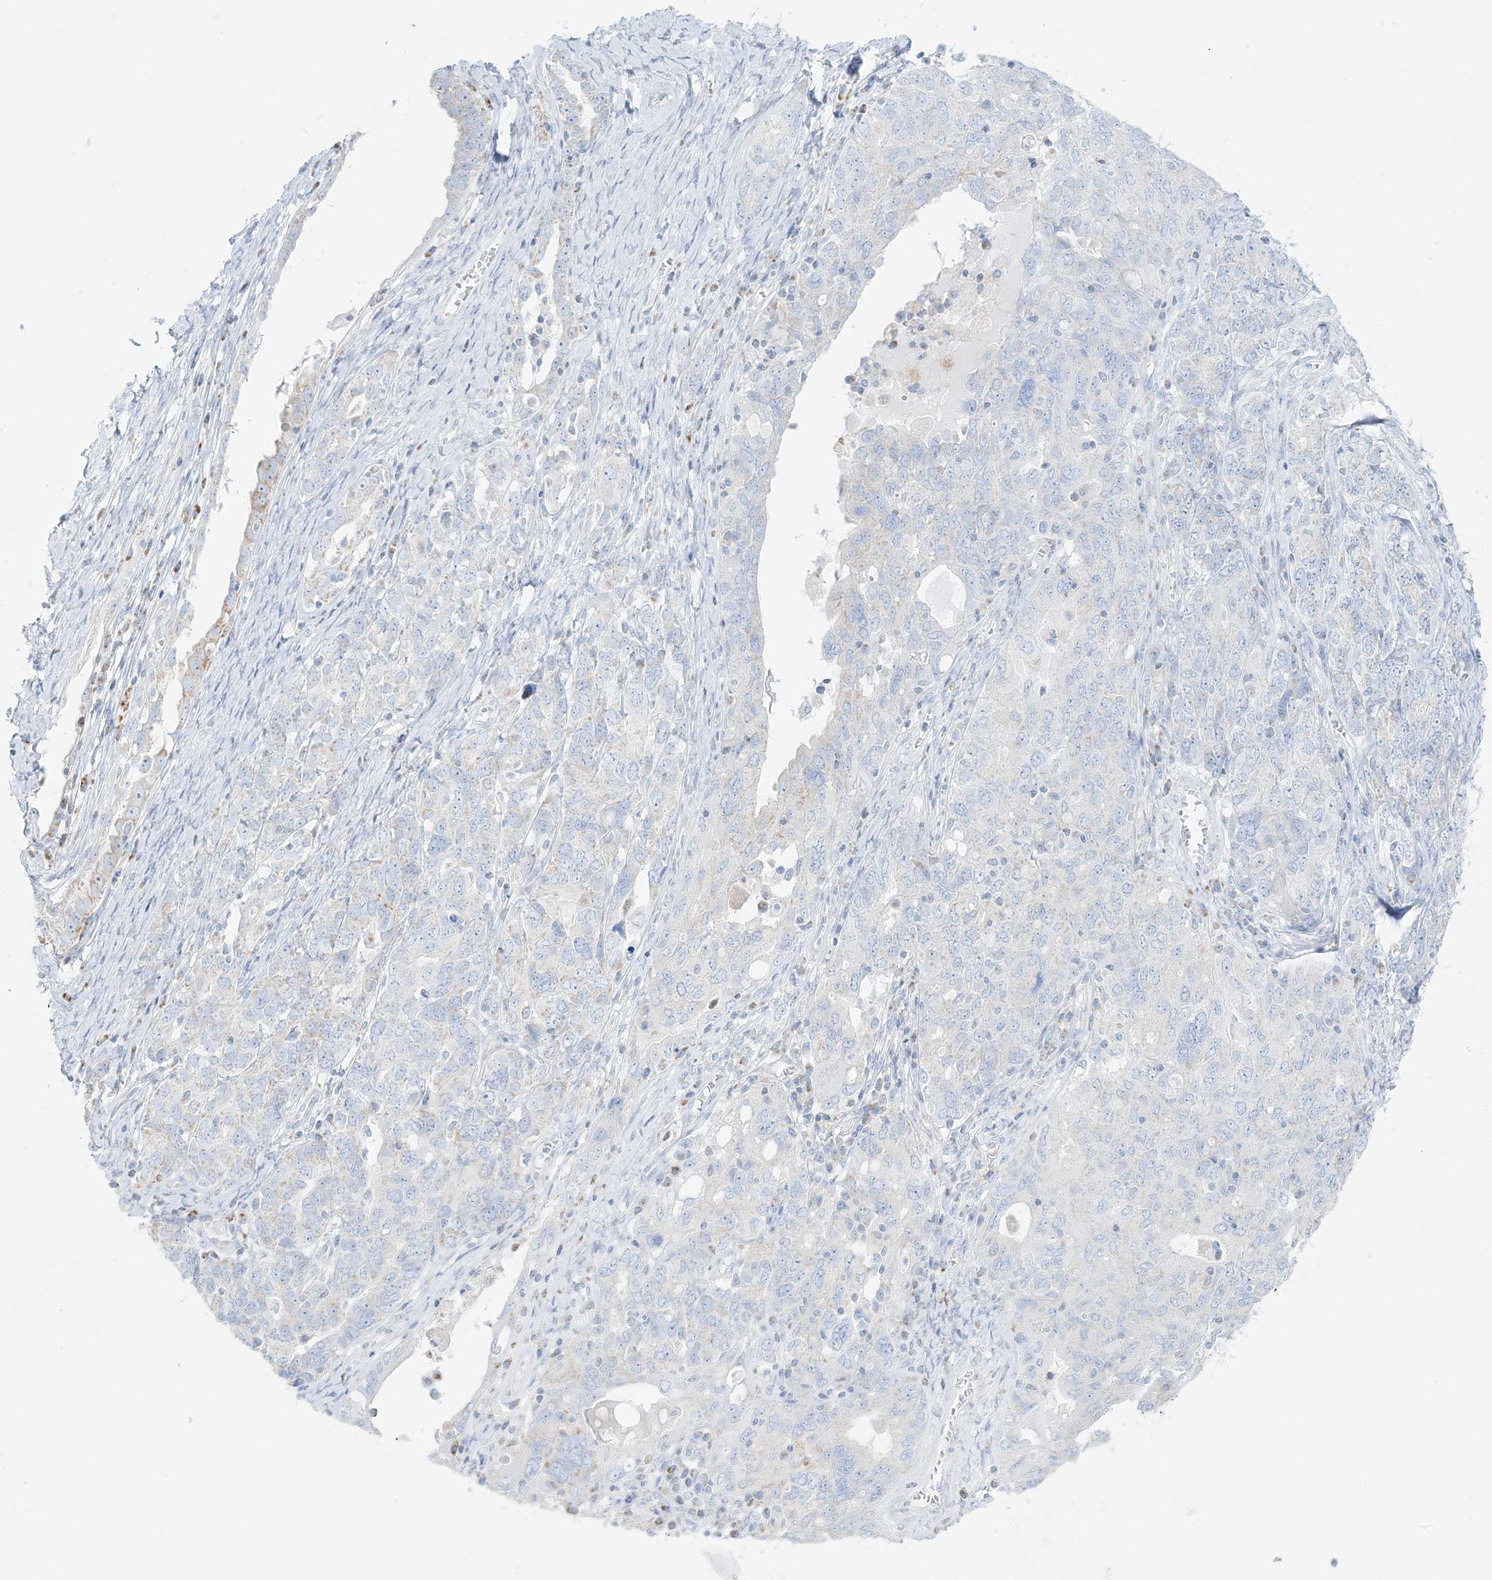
{"staining": {"intensity": "negative", "quantity": "none", "location": "none"}, "tissue": "ovarian cancer", "cell_type": "Tumor cells", "image_type": "cancer", "snomed": [{"axis": "morphology", "description": "Carcinoma, endometroid"}, {"axis": "topography", "description": "Ovary"}], "caption": "An IHC image of ovarian cancer is shown. There is no staining in tumor cells of ovarian cancer. The staining is performed using DAB (3,3'-diaminobenzidine) brown chromogen with nuclei counter-stained in using hematoxylin.", "gene": "SLC26A3", "patient": {"sex": "female", "age": 62}}